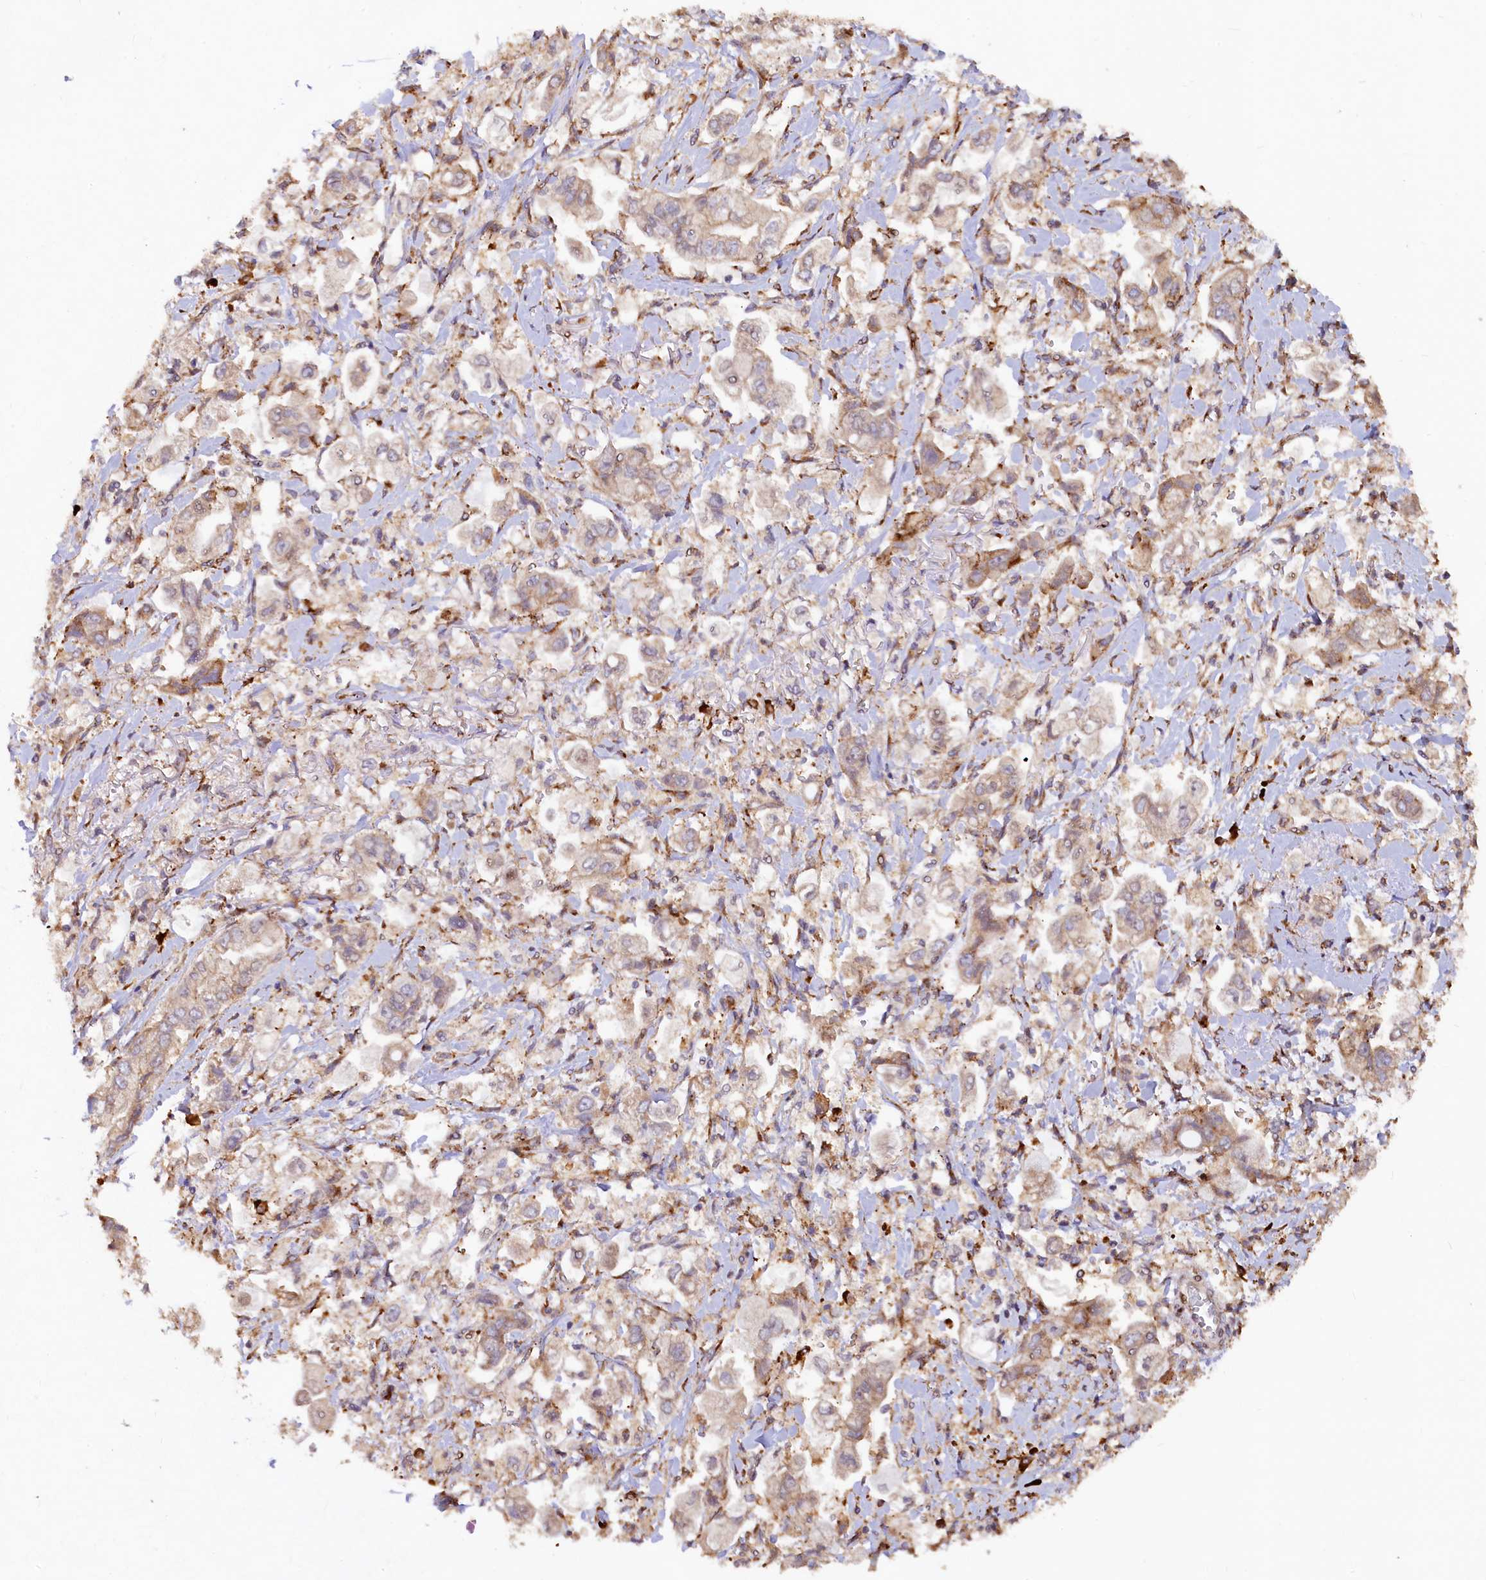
{"staining": {"intensity": "weak", "quantity": ">75%", "location": "cytoplasmic/membranous"}, "tissue": "stomach cancer", "cell_type": "Tumor cells", "image_type": "cancer", "snomed": [{"axis": "morphology", "description": "Adenocarcinoma, NOS"}, {"axis": "topography", "description": "Stomach"}], "caption": "A histopathology image of stomach cancer (adenocarcinoma) stained for a protein exhibits weak cytoplasmic/membranous brown staining in tumor cells.", "gene": "C5orf15", "patient": {"sex": "male", "age": 62}}